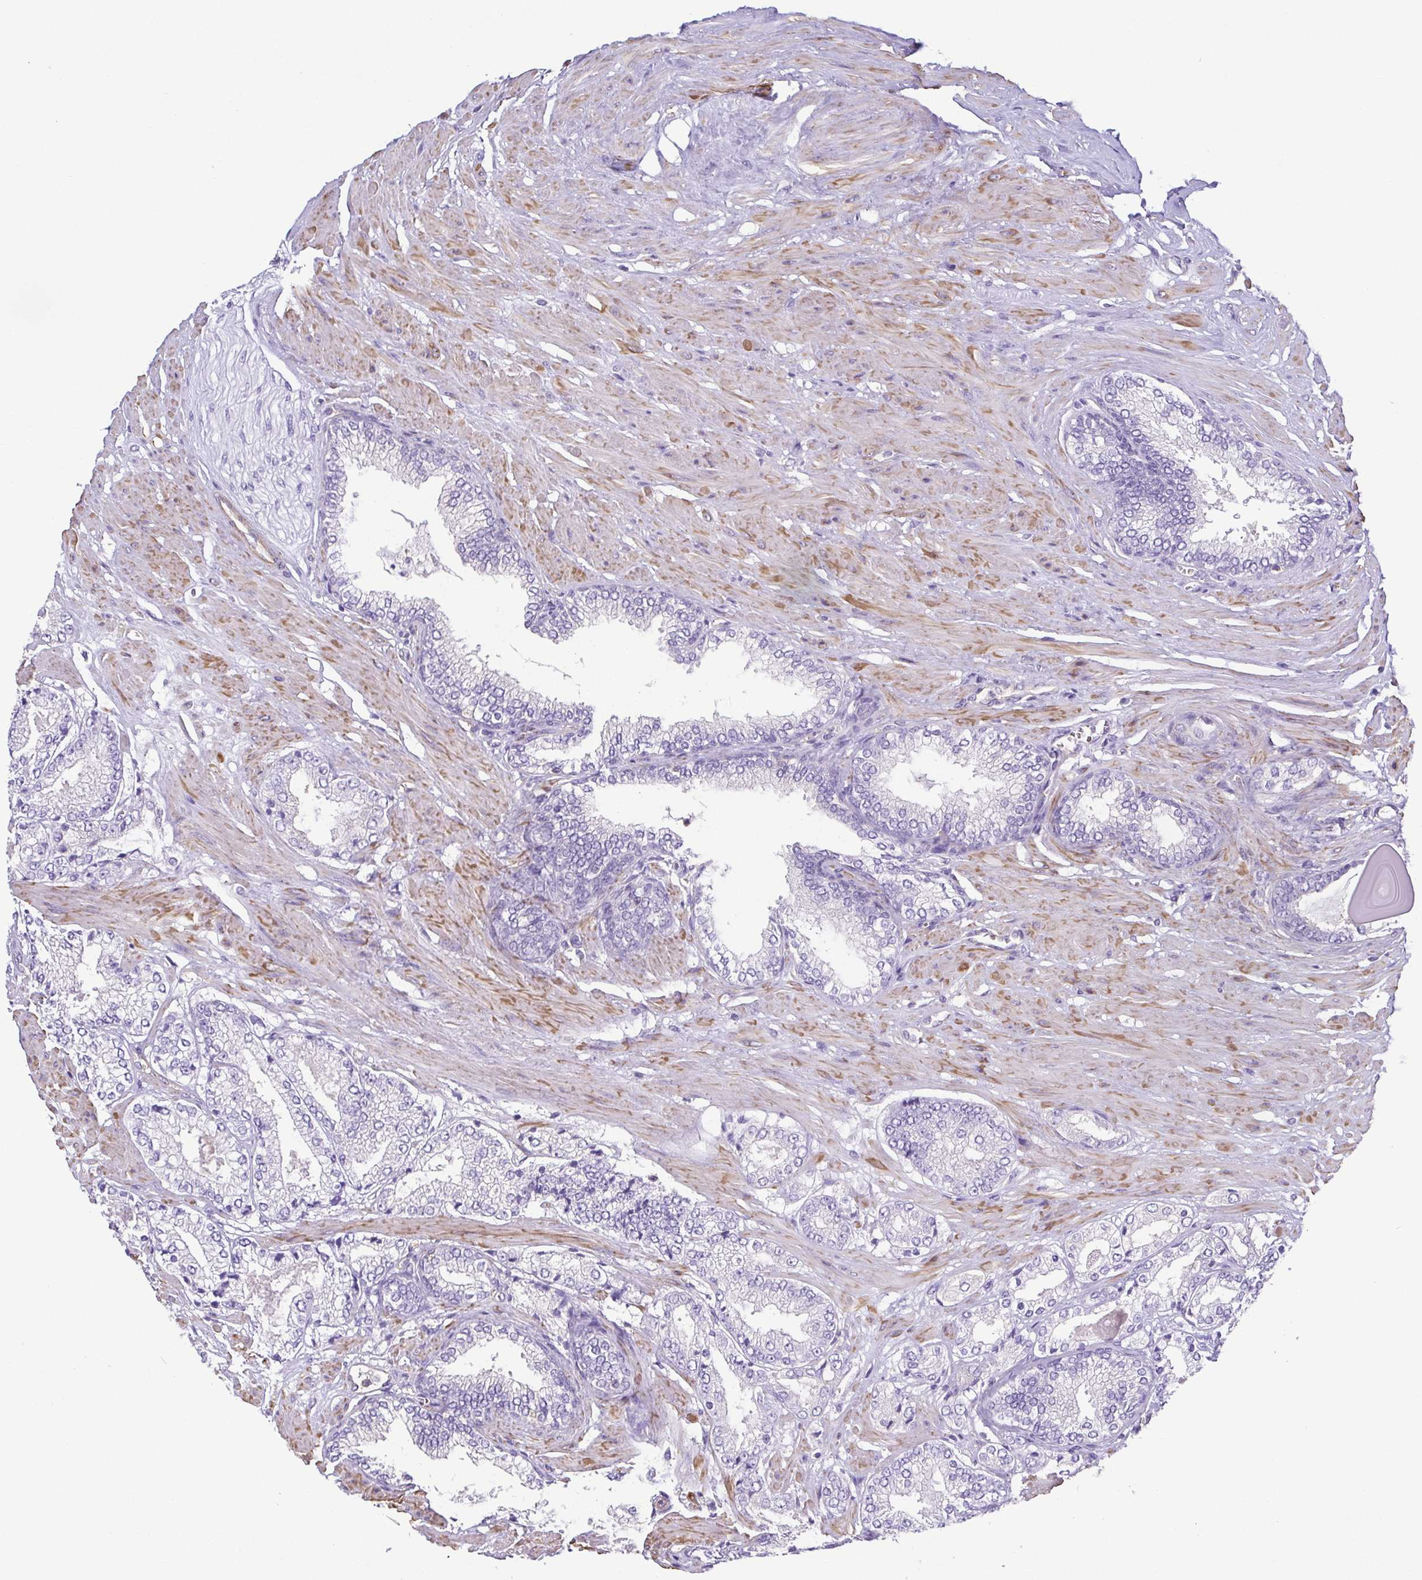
{"staining": {"intensity": "negative", "quantity": "none", "location": "none"}, "tissue": "prostate cancer", "cell_type": "Tumor cells", "image_type": "cancer", "snomed": [{"axis": "morphology", "description": "Adenocarcinoma, High grade"}, {"axis": "topography", "description": "Prostate"}], "caption": "This is an immunohistochemistry image of human high-grade adenocarcinoma (prostate). There is no expression in tumor cells.", "gene": "MYL6", "patient": {"sex": "male", "age": 64}}